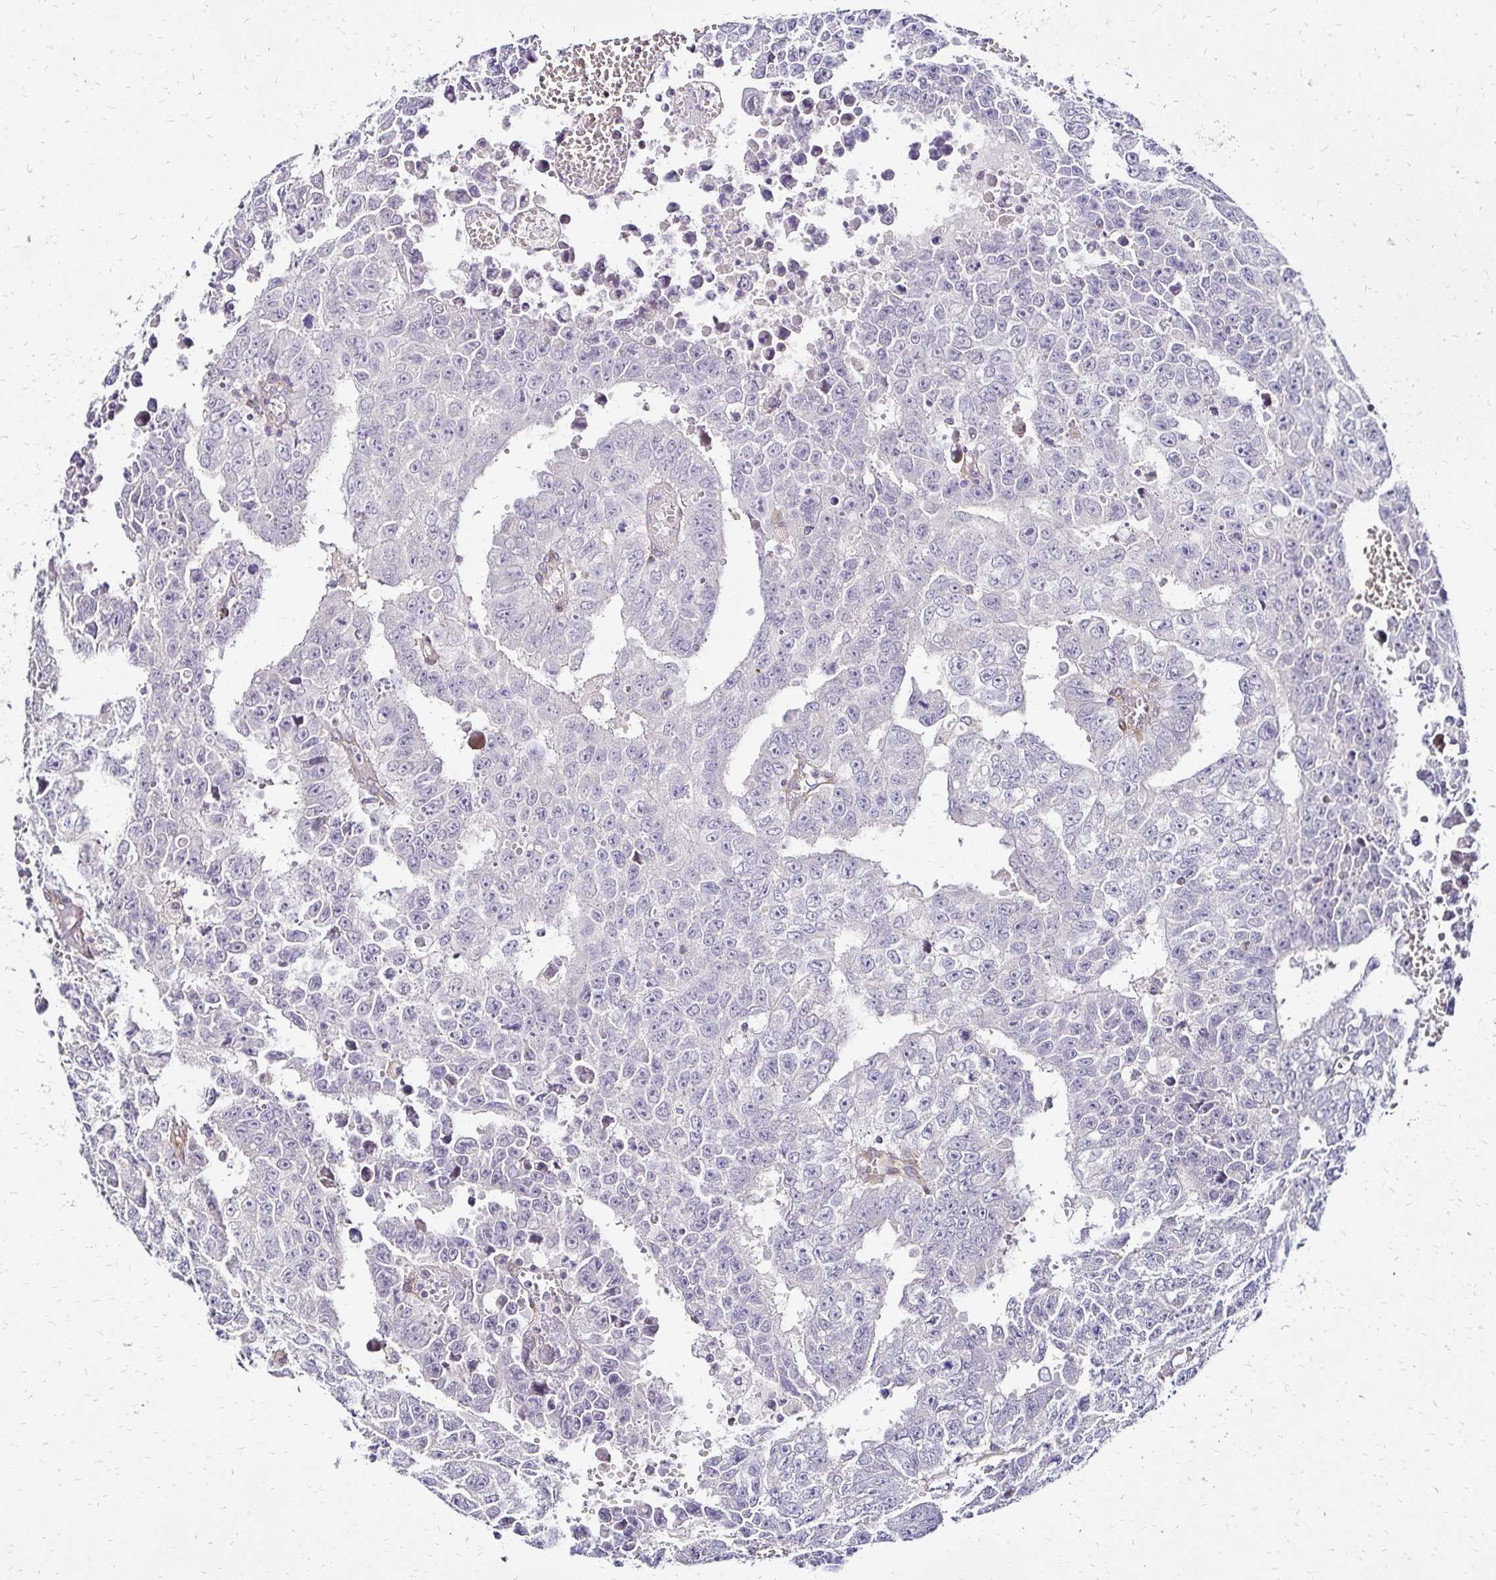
{"staining": {"intensity": "negative", "quantity": "none", "location": "none"}, "tissue": "testis cancer", "cell_type": "Tumor cells", "image_type": "cancer", "snomed": [{"axis": "morphology", "description": "Carcinoma, Embryonal, NOS"}, {"axis": "morphology", "description": "Teratoma, malignant, NOS"}, {"axis": "topography", "description": "Testis"}], "caption": "Testis malignant teratoma was stained to show a protein in brown. There is no significant positivity in tumor cells.", "gene": "IDUA", "patient": {"sex": "male", "age": 24}}